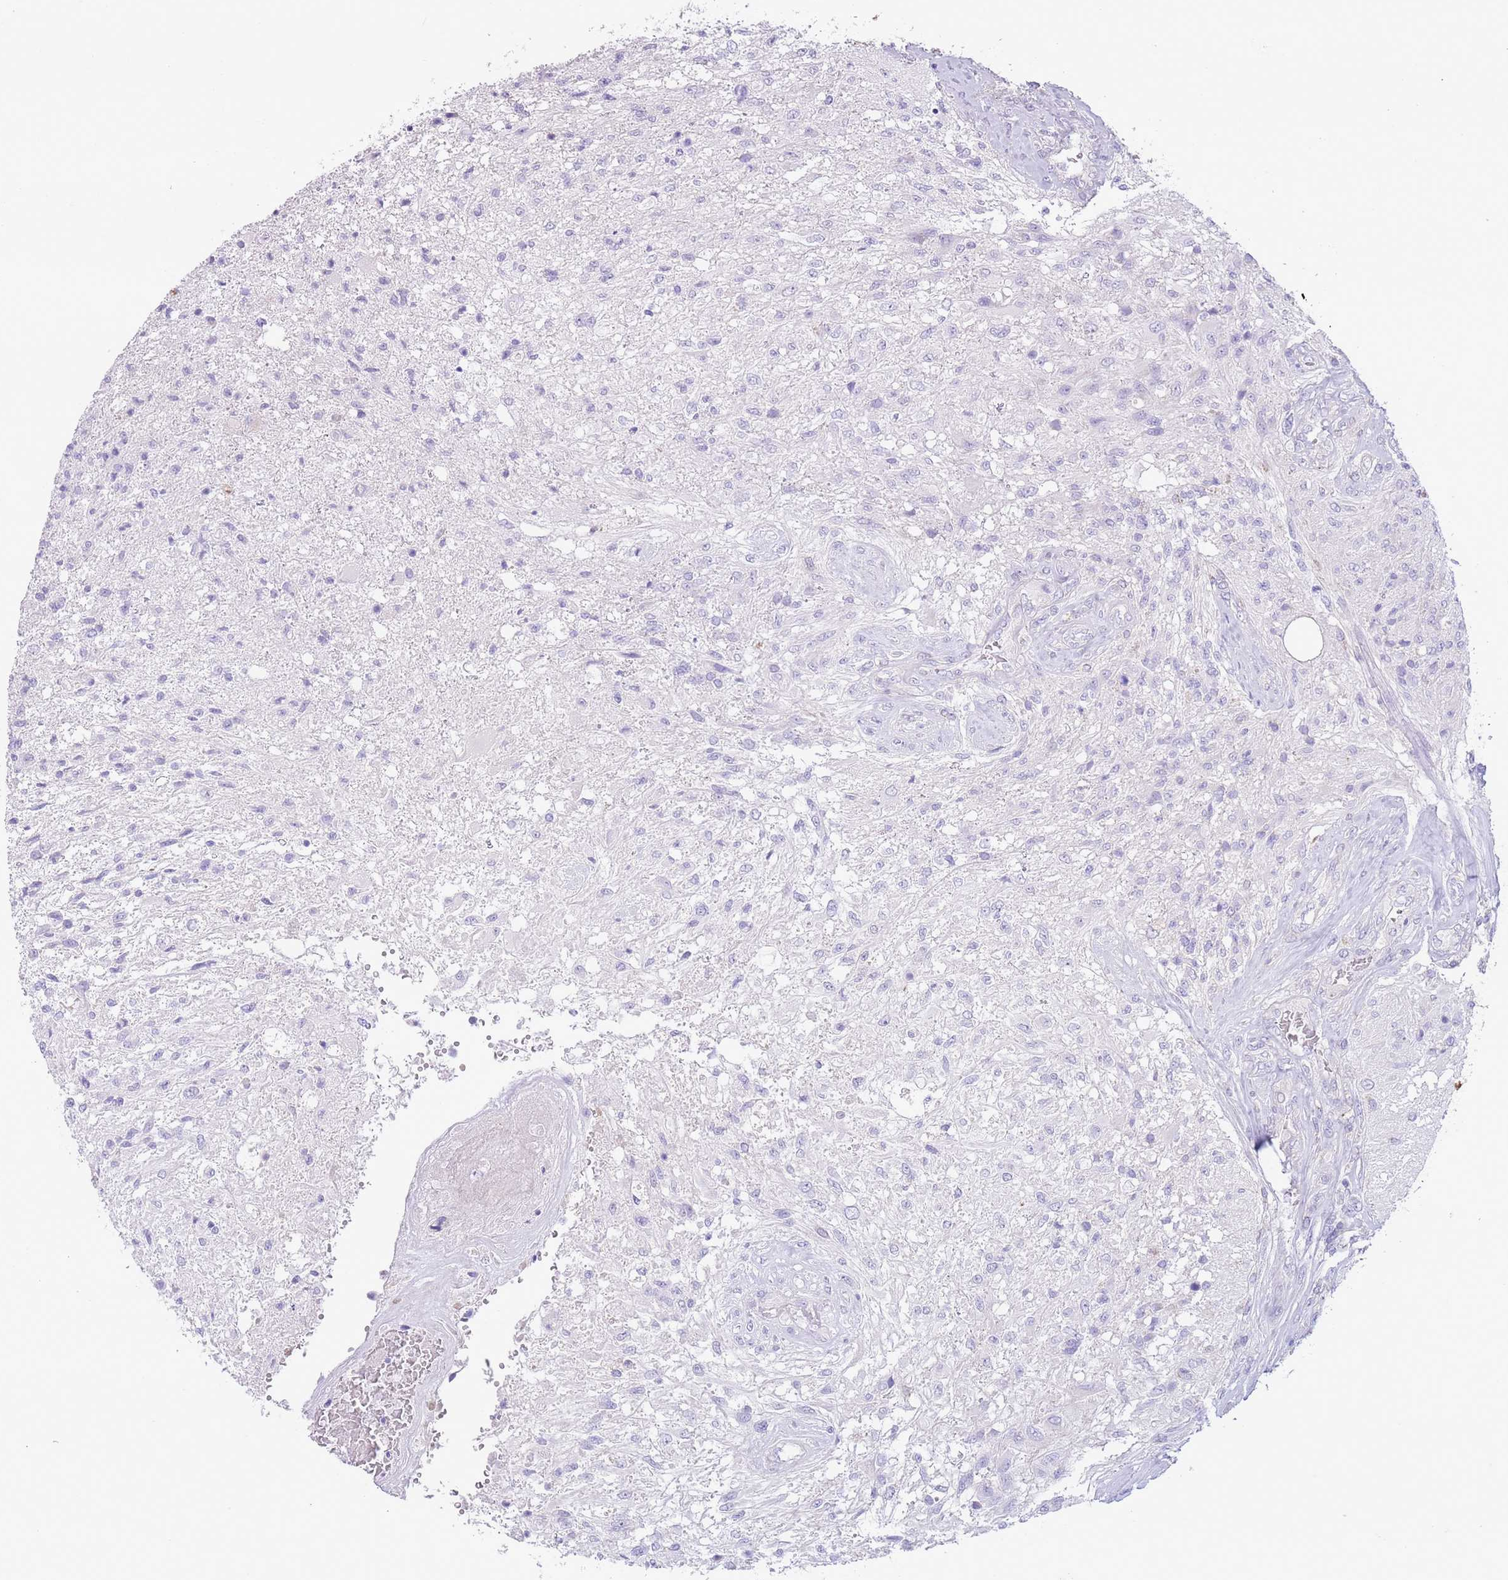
{"staining": {"intensity": "negative", "quantity": "none", "location": "none"}, "tissue": "glioma", "cell_type": "Tumor cells", "image_type": "cancer", "snomed": [{"axis": "morphology", "description": "Glioma, malignant, High grade"}, {"axis": "topography", "description": "Brain"}], "caption": "Image shows no protein positivity in tumor cells of malignant glioma (high-grade) tissue. (Brightfield microscopy of DAB (3,3'-diaminobenzidine) IHC at high magnification).", "gene": "ZNF697", "patient": {"sex": "male", "age": 56}}